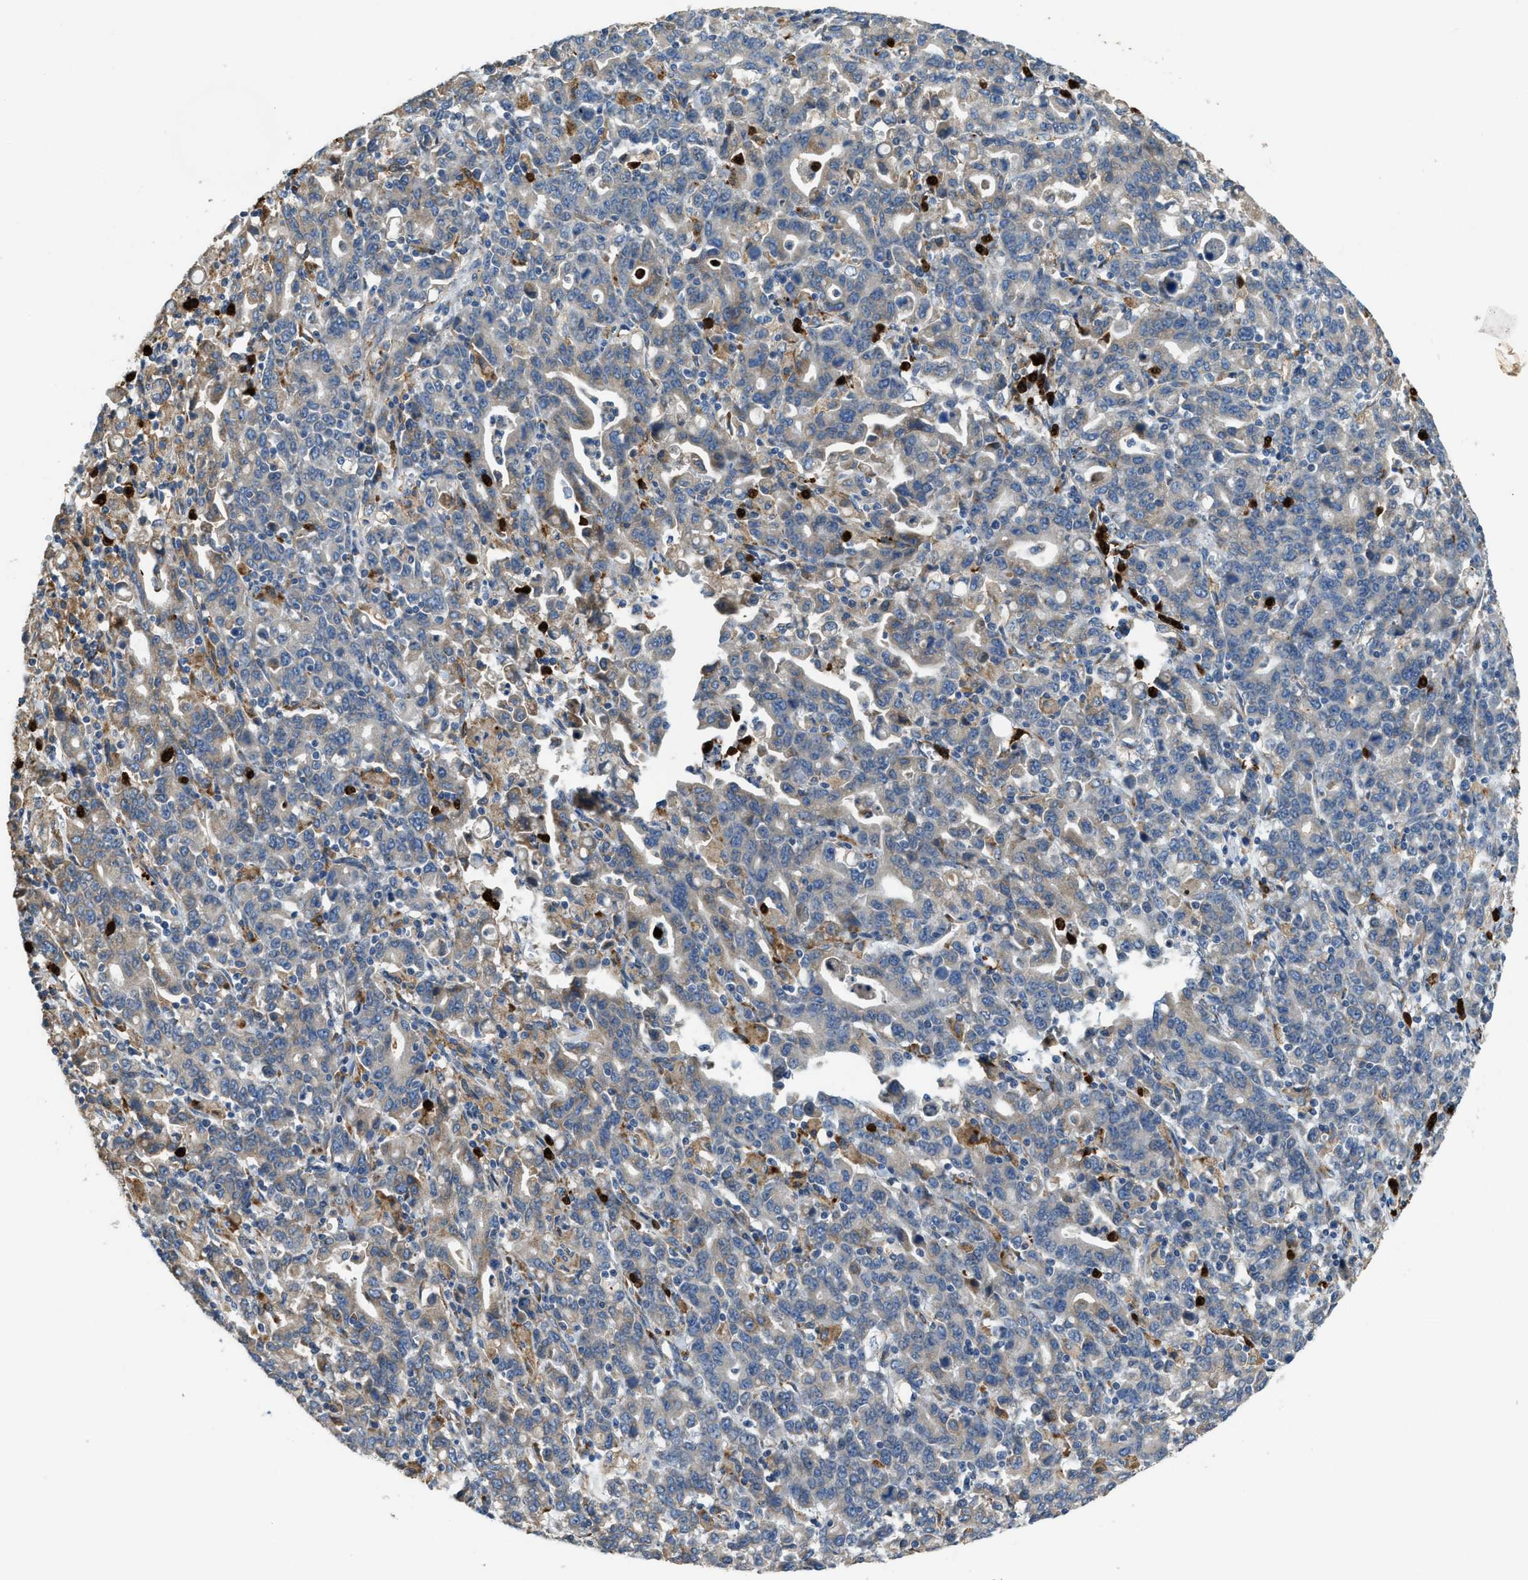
{"staining": {"intensity": "weak", "quantity": "<25%", "location": "cytoplasmic/membranous"}, "tissue": "stomach cancer", "cell_type": "Tumor cells", "image_type": "cancer", "snomed": [{"axis": "morphology", "description": "Adenocarcinoma, NOS"}, {"axis": "topography", "description": "Stomach, upper"}], "caption": "IHC histopathology image of neoplastic tissue: stomach cancer (adenocarcinoma) stained with DAB displays no significant protein positivity in tumor cells.", "gene": "TMEM68", "patient": {"sex": "male", "age": 69}}